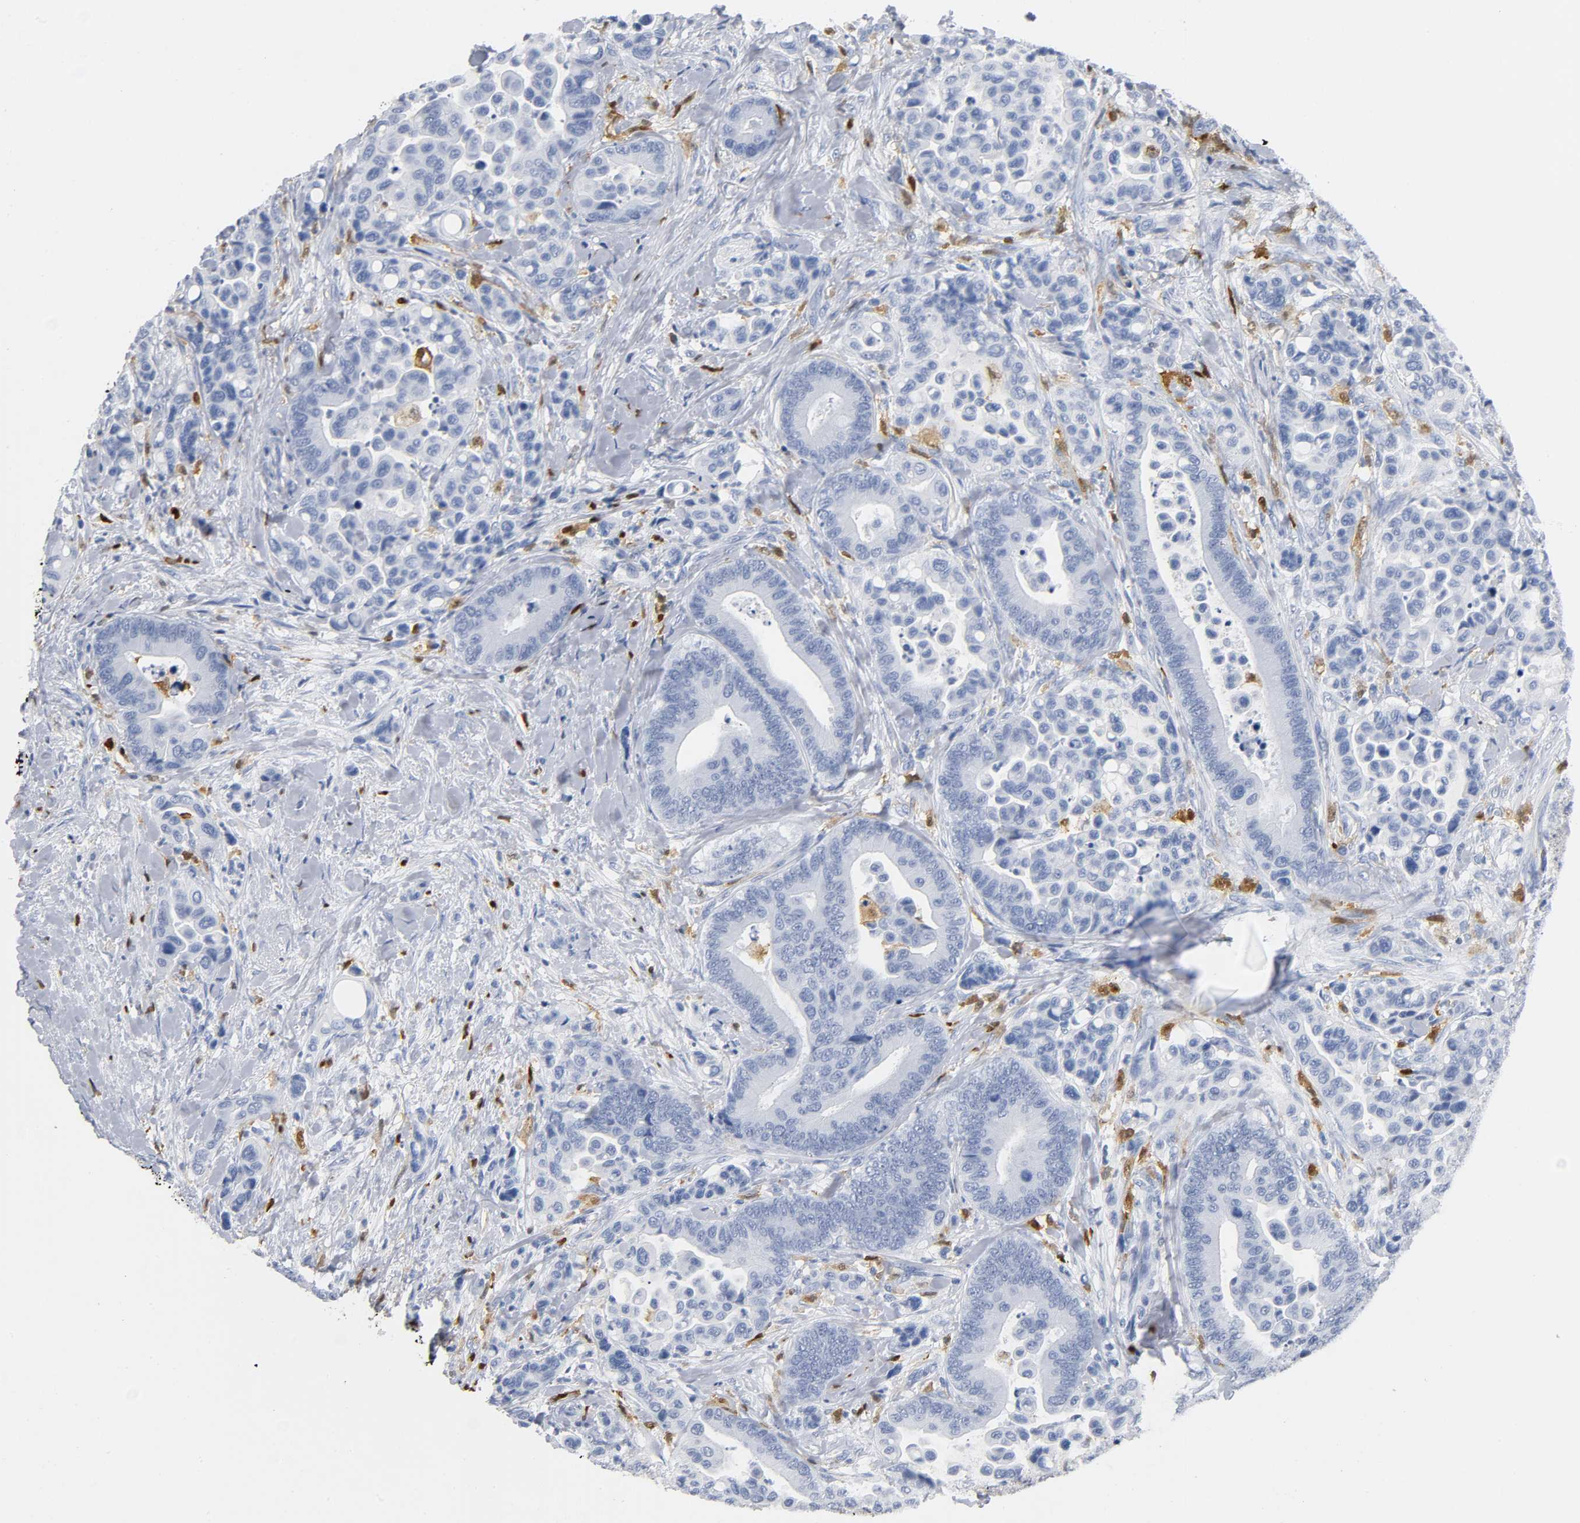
{"staining": {"intensity": "negative", "quantity": "none", "location": "none"}, "tissue": "colorectal cancer", "cell_type": "Tumor cells", "image_type": "cancer", "snomed": [{"axis": "morphology", "description": "Normal tissue, NOS"}, {"axis": "morphology", "description": "Adenocarcinoma, NOS"}, {"axis": "topography", "description": "Colon"}], "caption": "Immunohistochemistry (IHC) of human colorectal adenocarcinoma displays no staining in tumor cells.", "gene": "DOK2", "patient": {"sex": "male", "age": 82}}